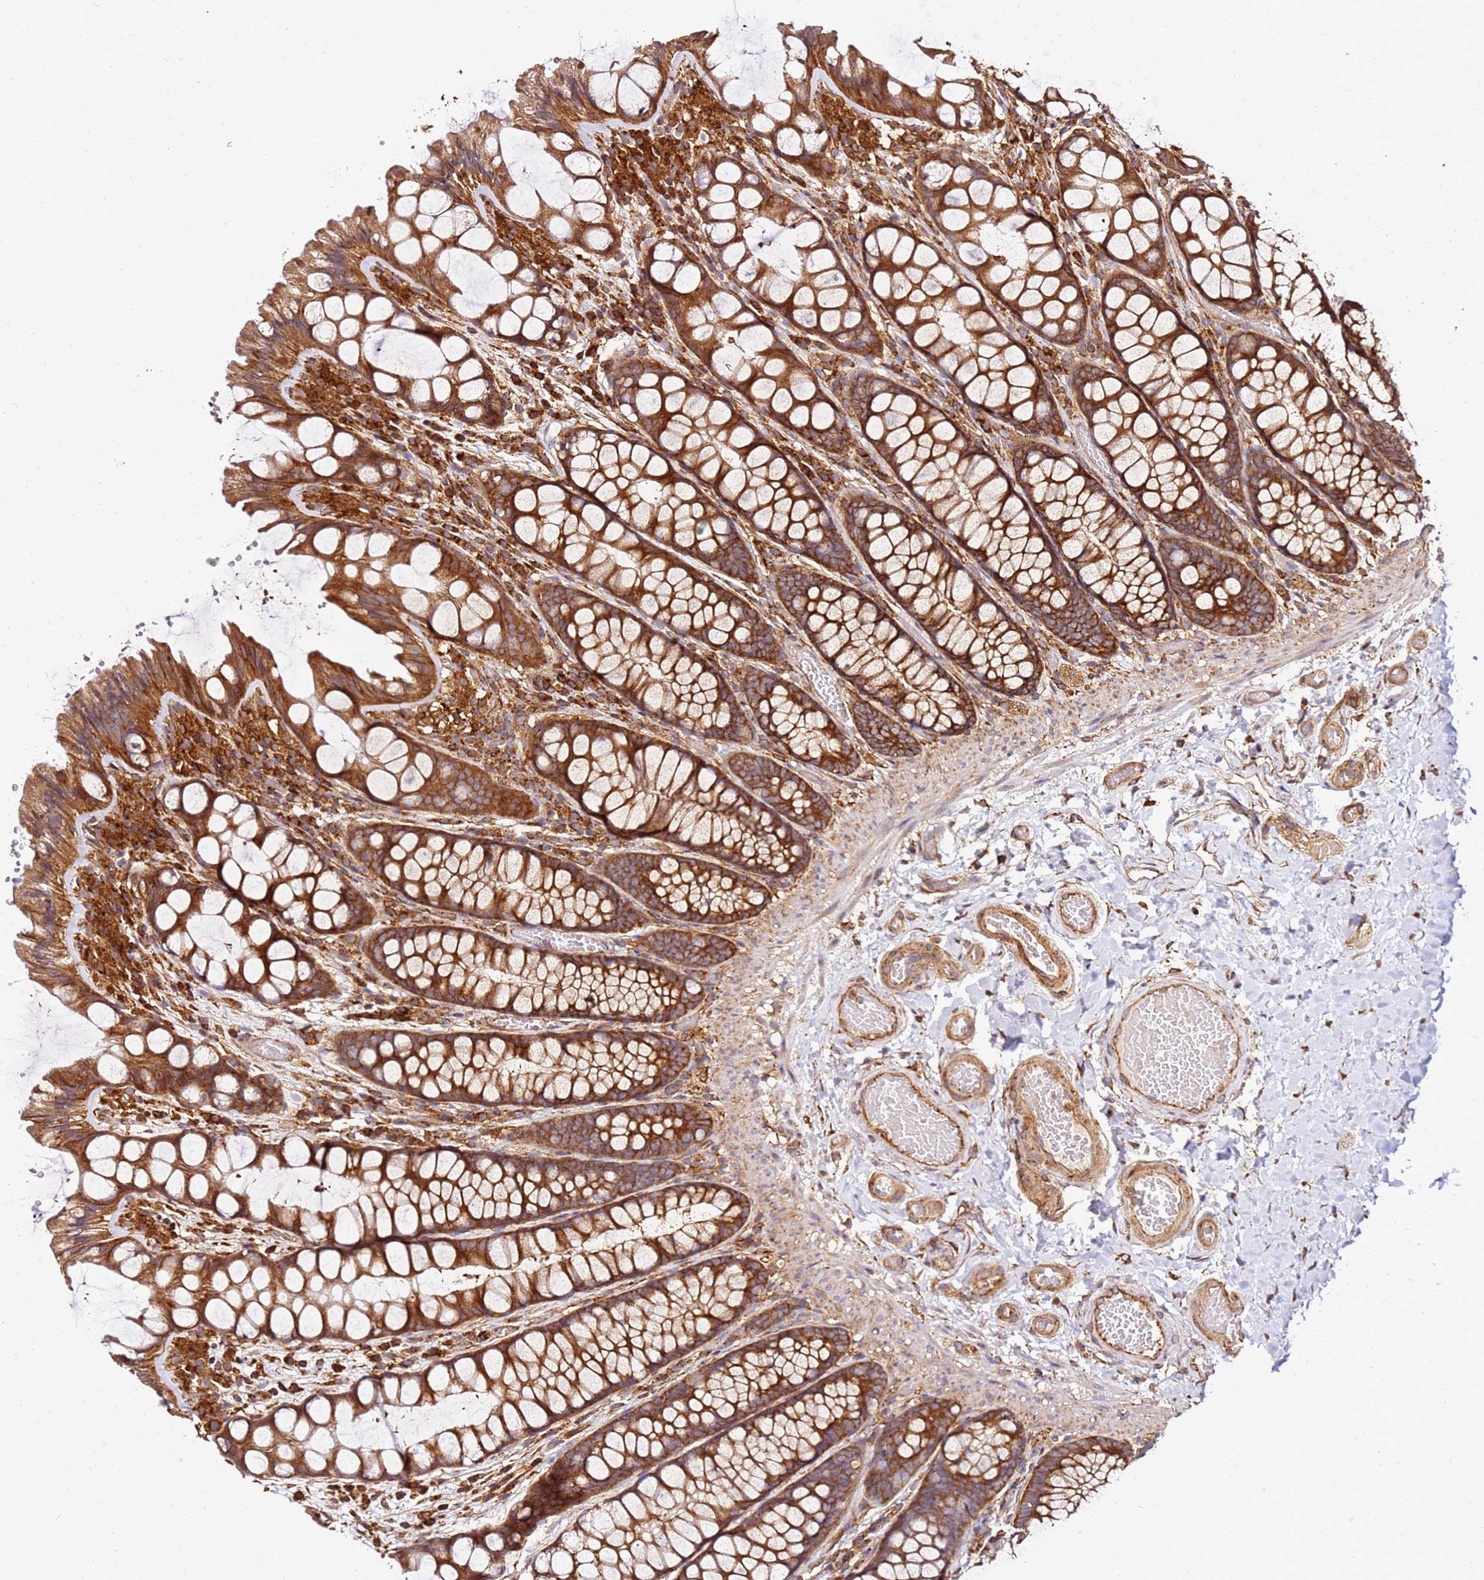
{"staining": {"intensity": "moderate", "quantity": ">75%", "location": "cytoplasmic/membranous"}, "tissue": "colon", "cell_type": "Endothelial cells", "image_type": "normal", "snomed": [{"axis": "morphology", "description": "Normal tissue, NOS"}, {"axis": "topography", "description": "Colon"}], "caption": "A high-resolution histopathology image shows IHC staining of unremarkable colon, which displays moderate cytoplasmic/membranous expression in approximately >75% of endothelial cells. (DAB (3,3'-diaminobenzidine) IHC, brown staining for protein, blue staining for nuclei).", "gene": "DVL3", "patient": {"sex": "male", "age": 47}}